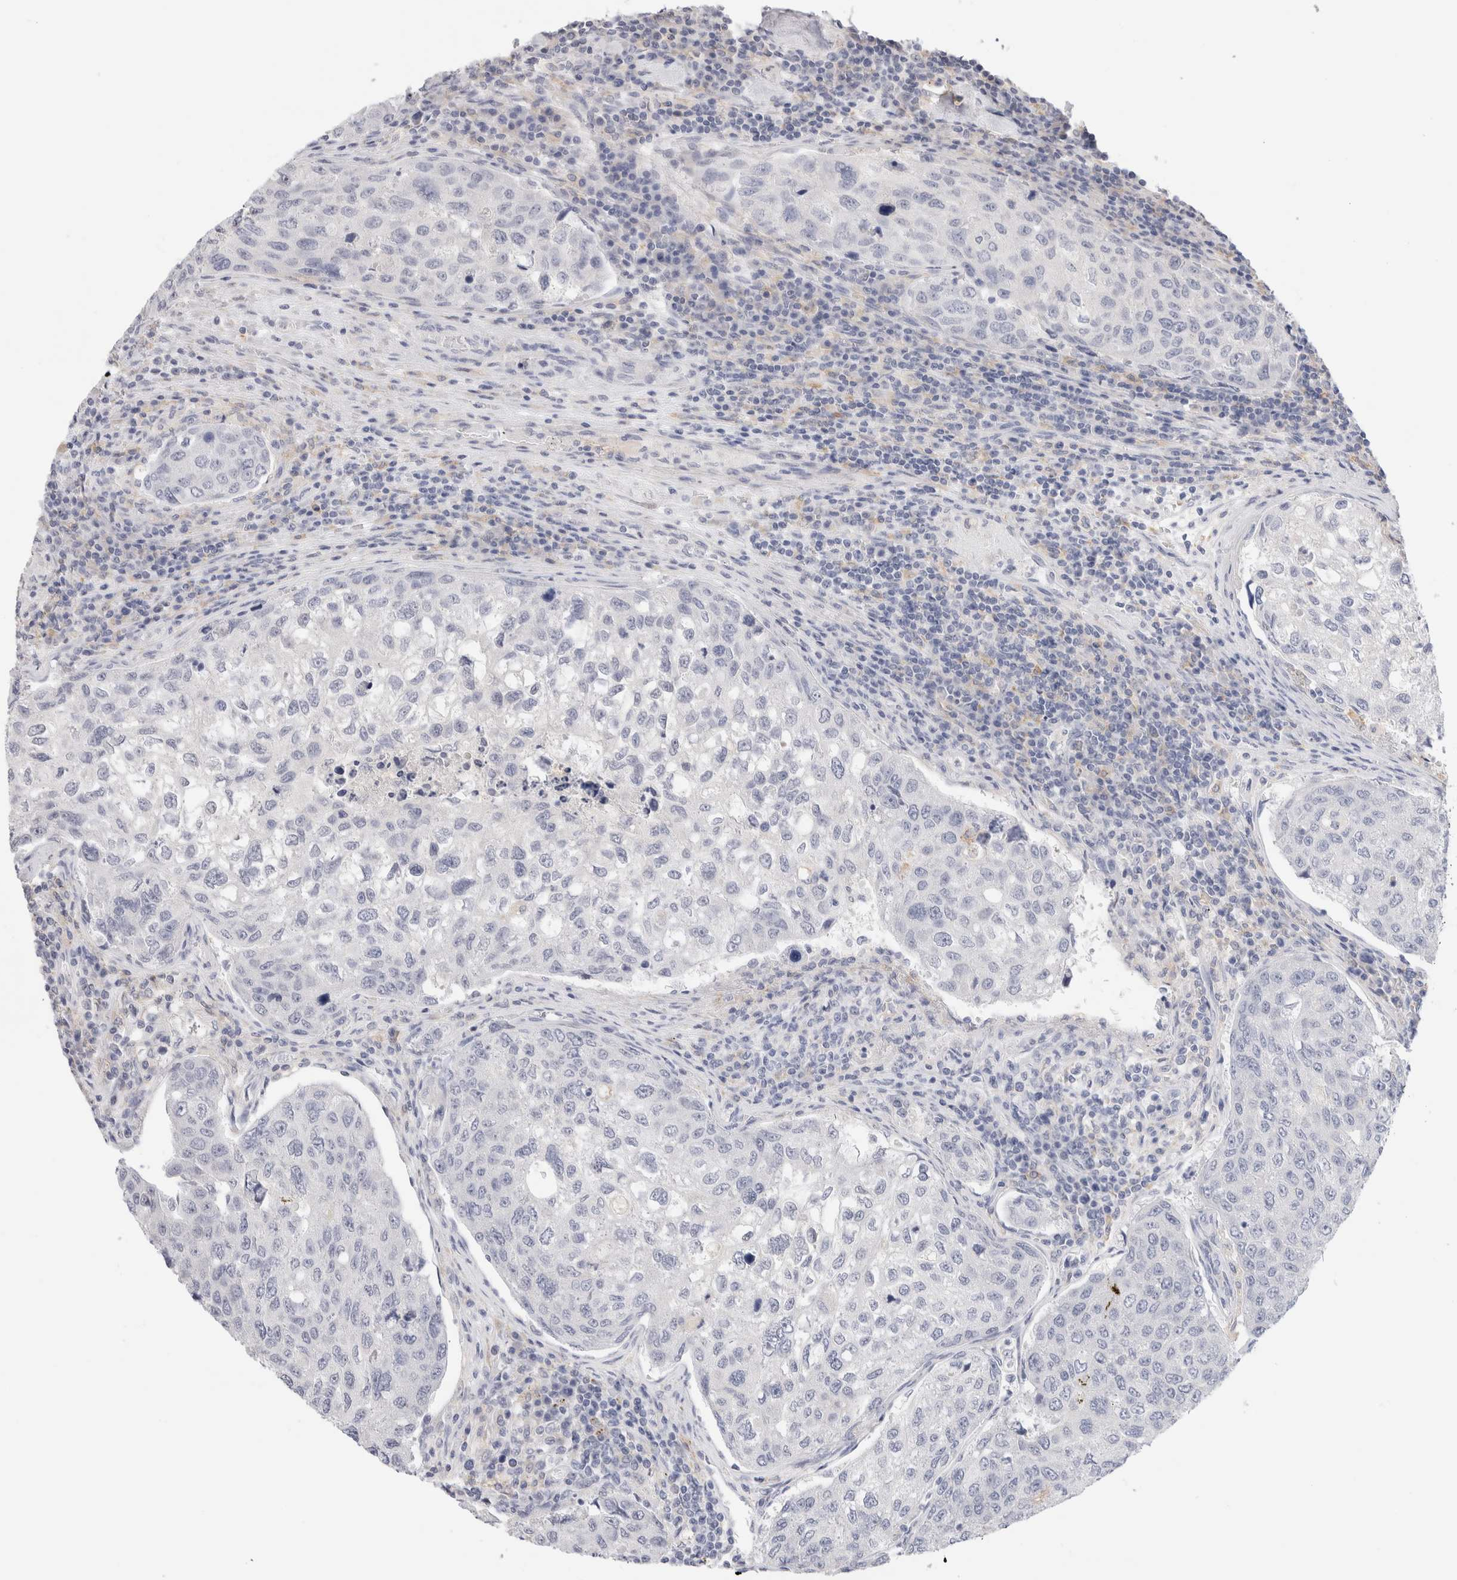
{"staining": {"intensity": "negative", "quantity": "none", "location": "none"}, "tissue": "urothelial cancer", "cell_type": "Tumor cells", "image_type": "cancer", "snomed": [{"axis": "morphology", "description": "Urothelial carcinoma, High grade"}, {"axis": "topography", "description": "Lymph node"}, {"axis": "topography", "description": "Urinary bladder"}], "caption": "Image shows no significant protein staining in tumor cells of urothelial carcinoma (high-grade).", "gene": "ADAM30", "patient": {"sex": "male", "age": 51}}